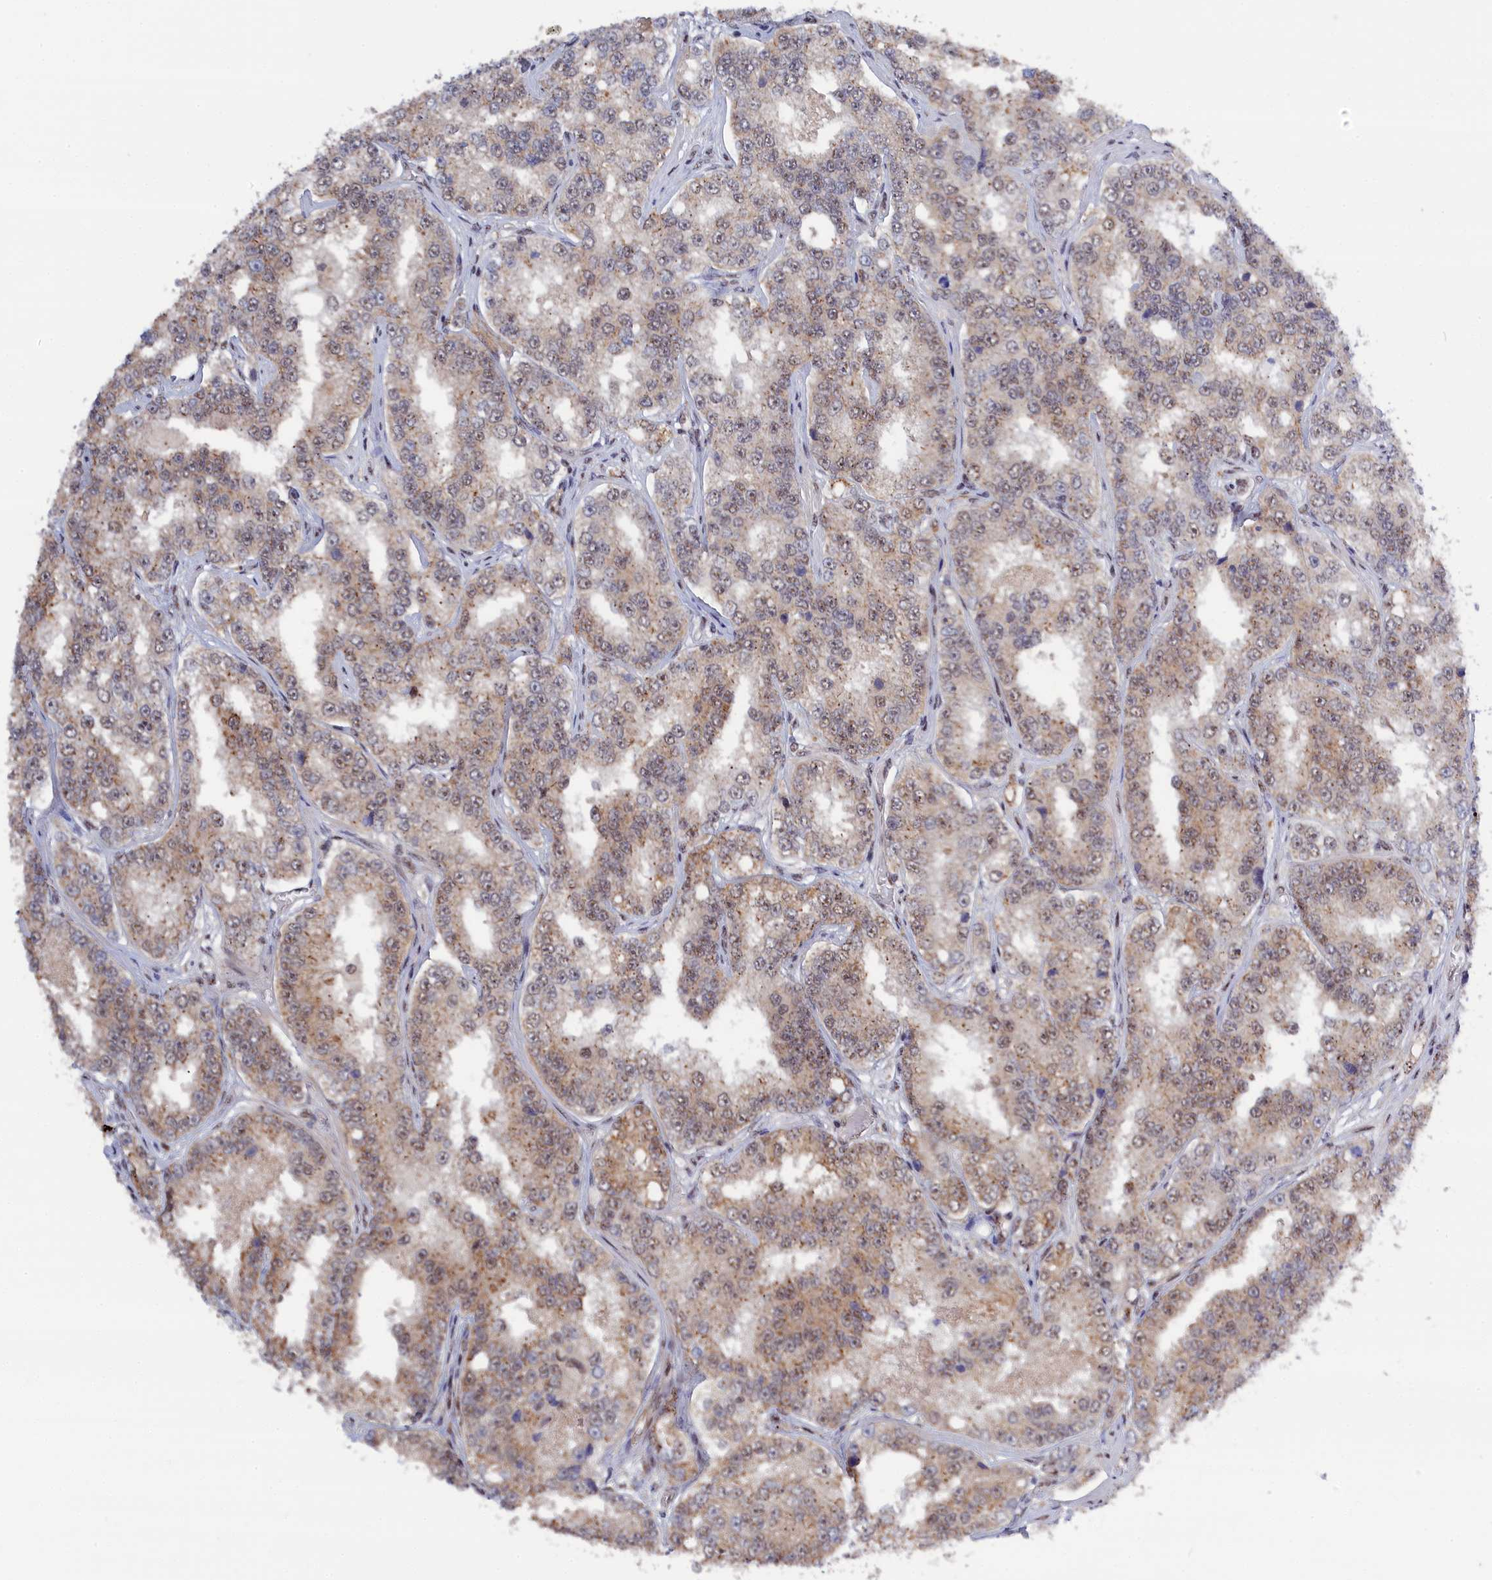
{"staining": {"intensity": "weak", "quantity": ">75%", "location": "cytoplasmic/membranous,nuclear"}, "tissue": "prostate cancer", "cell_type": "Tumor cells", "image_type": "cancer", "snomed": [{"axis": "morphology", "description": "Normal tissue, NOS"}, {"axis": "morphology", "description": "Adenocarcinoma, High grade"}, {"axis": "topography", "description": "Prostate"}], "caption": "Protein expression by IHC demonstrates weak cytoplasmic/membranous and nuclear positivity in approximately >75% of tumor cells in prostate cancer (adenocarcinoma (high-grade)). (brown staining indicates protein expression, while blue staining denotes nuclei).", "gene": "TAB1", "patient": {"sex": "male", "age": 83}}